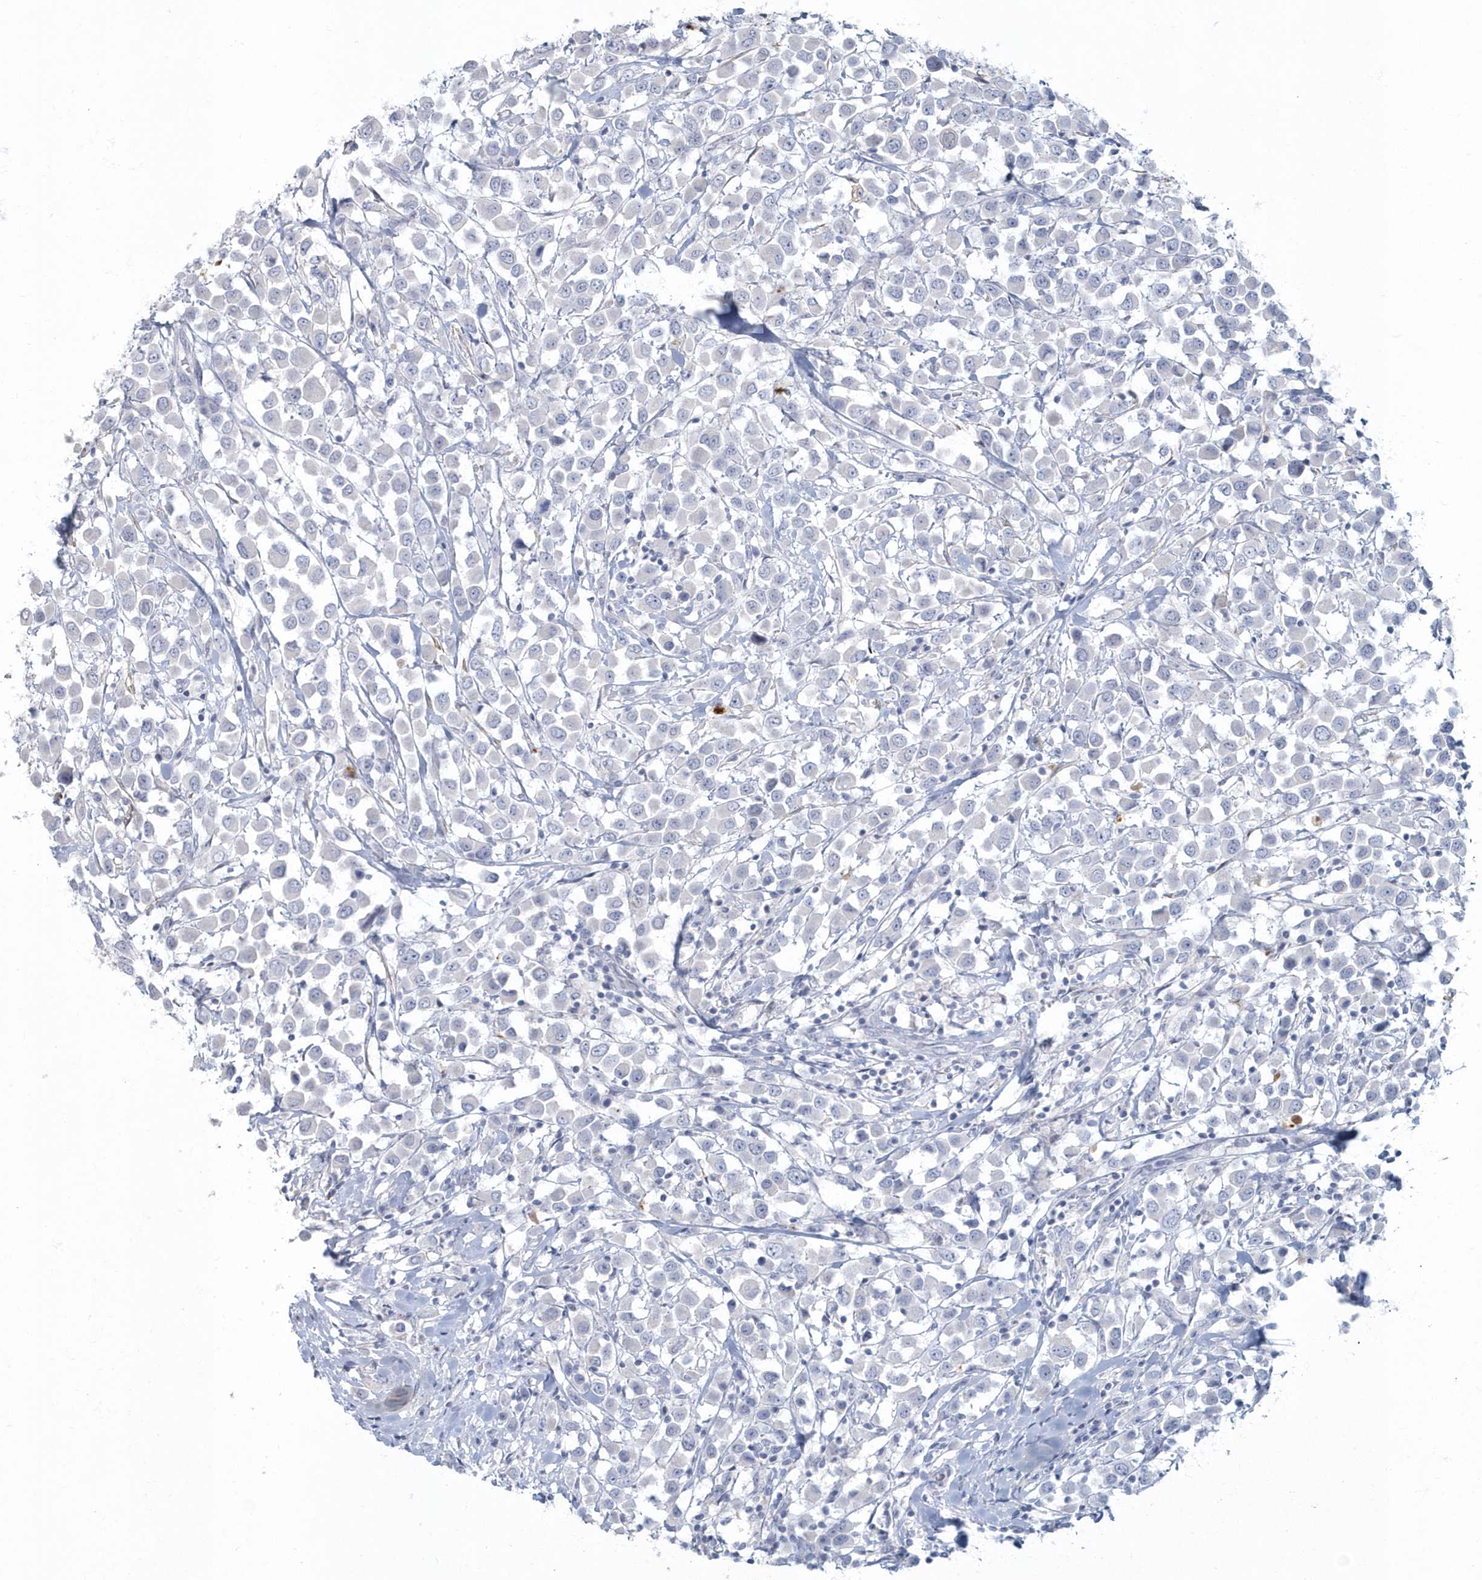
{"staining": {"intensity": "negative", "quantity": "none", "location": "none"}, "tissue": "breast cancer", "cell_type": "Tumor cells", "image_type": "cancer", "snomed": [{"axis": "morphology", "description": "Duct carcinoma"}, {"axis": "topography", "description": "Breast"}], "caption": "Breast cancer (infiltrating ductal carcinoma) was stained to show a protein in brown. There is no significant positivity in tumor cells.", "gene": "MYOT", "patient": {"sex": "female", "age": 61}}